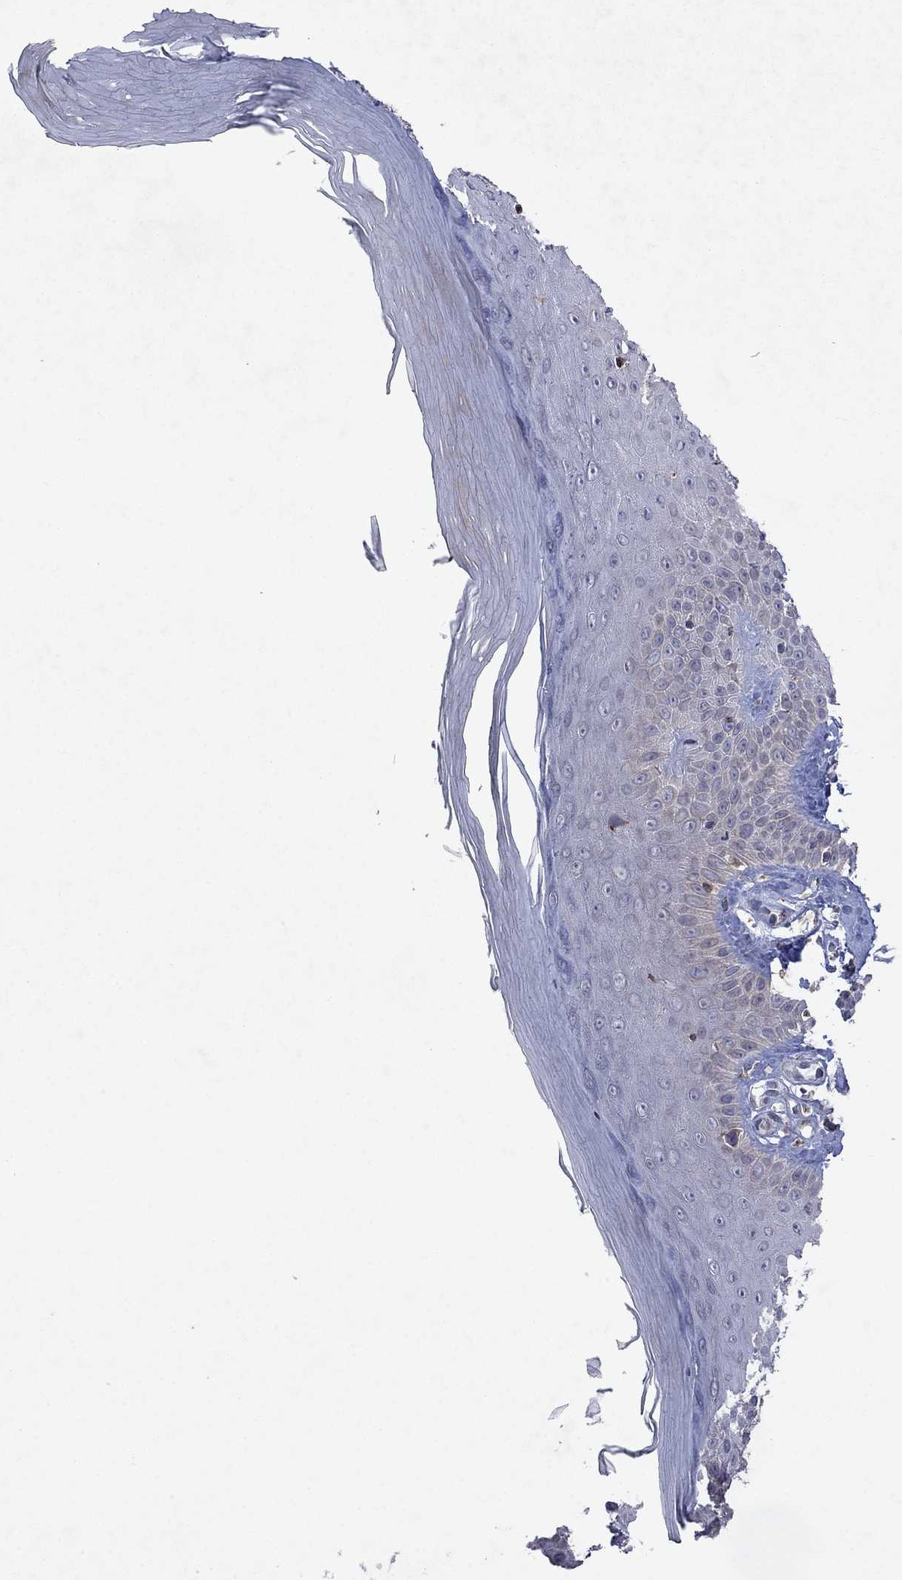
{"staining": {"intensity": "negative", "quantity": "none", "location": "none"}, "tissue": "skin", "cell_type": "Fibroblasts", "image_type": "normal", "snomed": [{"axis": "morphology", "description": "Normal tissue, NOS"}, {"axis": "morphology", "description": "Inflammation, NOS"}, {"axis": "morphology", "description": "Fibrosis, NOS"}, {"axis": "topography", "description": "Skin"}], "caption": "This is a image of immunohistochemistry staining of unremarkable skin, which shows no positivity in fibroblasts. Nuclei are stained in blue.", "gene": "TMEM97", "patient": {"sex": "male", "age": 71}}